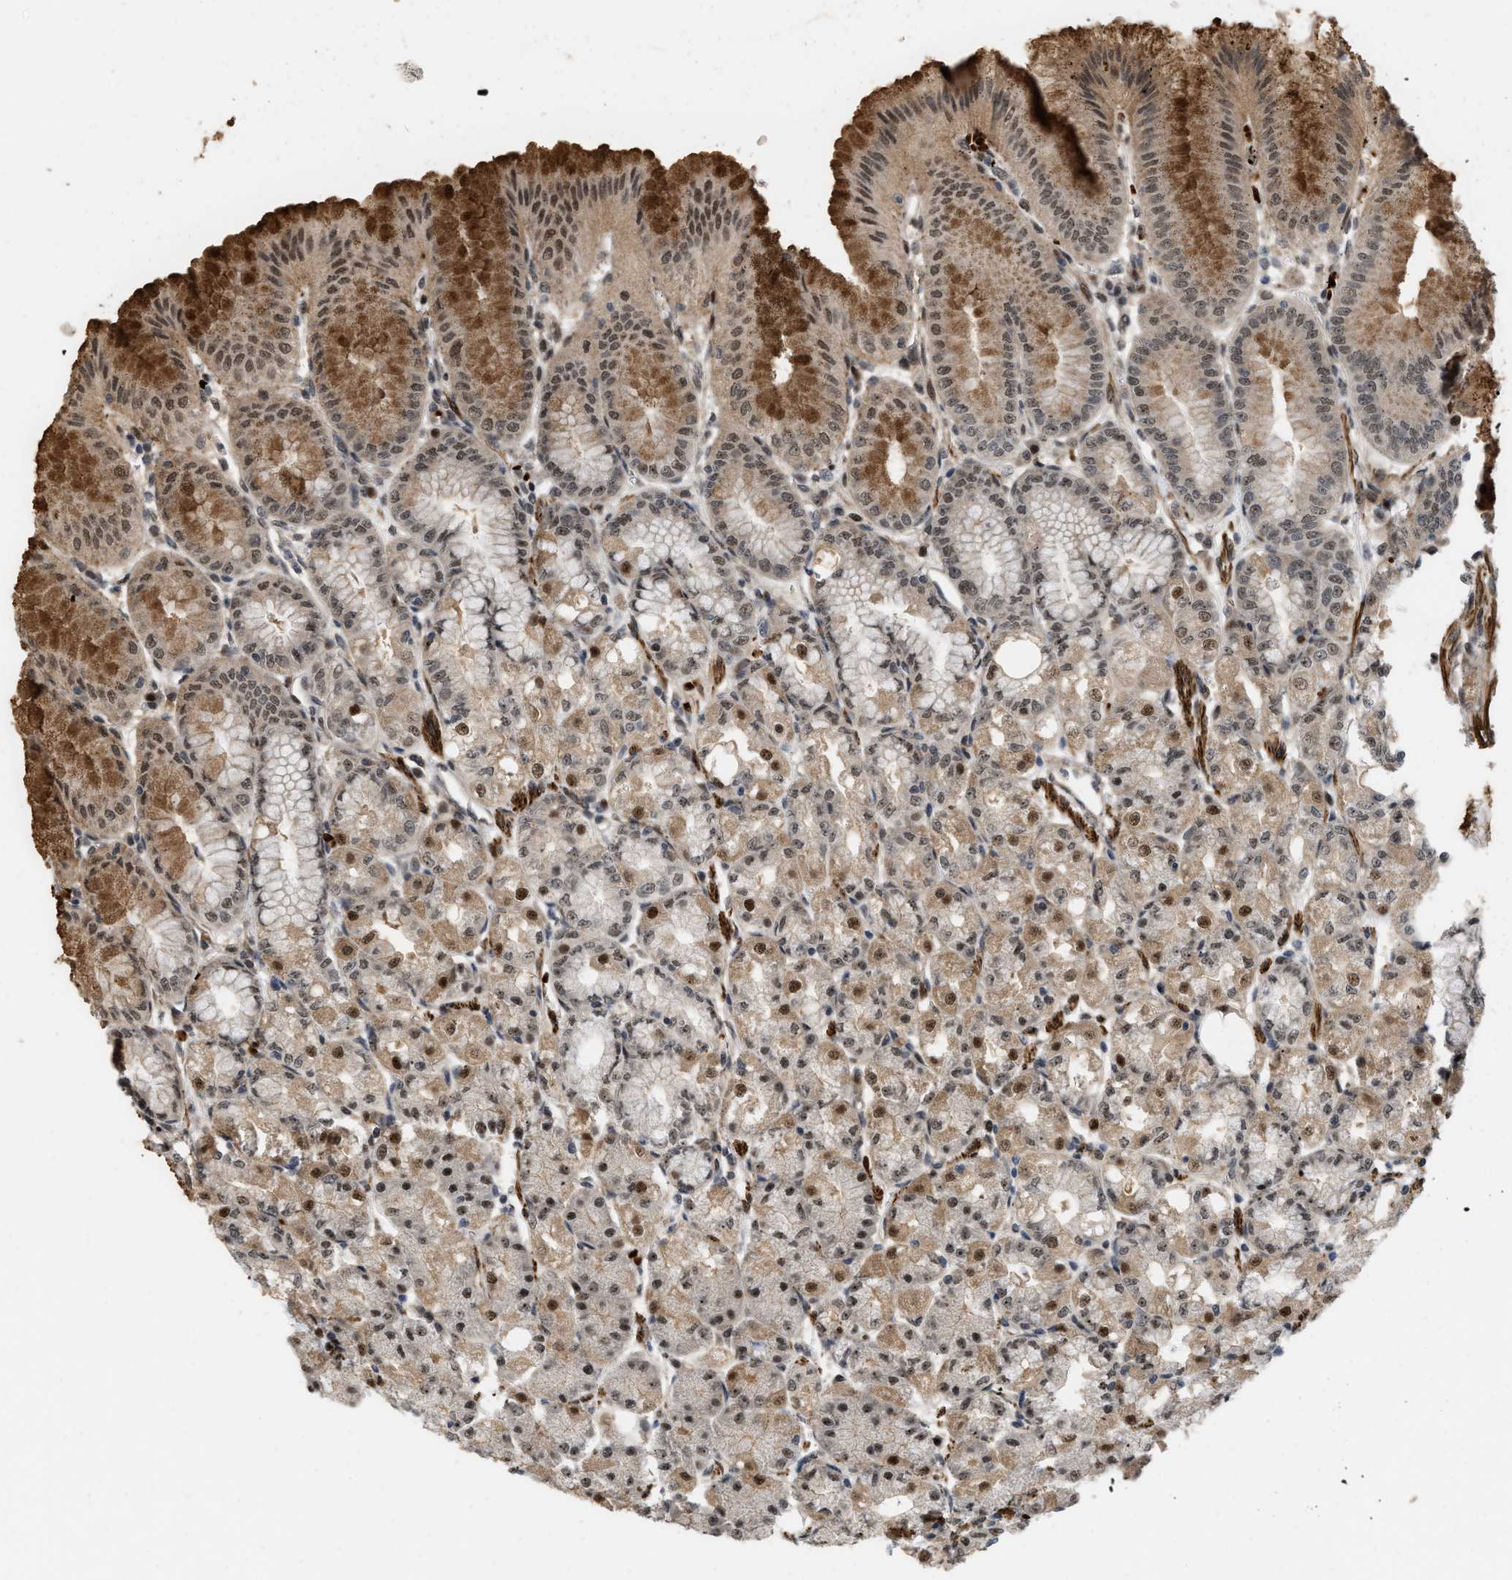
{"staining": {"intensity": "strong", "quantity": ">75%", "location": "cytoplasmic/membranous,nuclear"}, "tissue": "stomach", "cell_type": "Glandular cells", "image_type": "normal", "snomed": [{"axis": "morphology", "description": "Normal tissue, NOS"}, {"axis": "topography", "description": "Stomach, lower"}], "caption": "Brown immunohistochemical staining in benign human stomach shows strong cytoplasmic/membranous,nuclear positivity in approximately >75% of glandular cells. Immunohistochemistry stains the protein of interest in brown and the nuclei are stained blue.", "gene": "ANKRD11", "patient": {"sex": "male", "age": 71}}